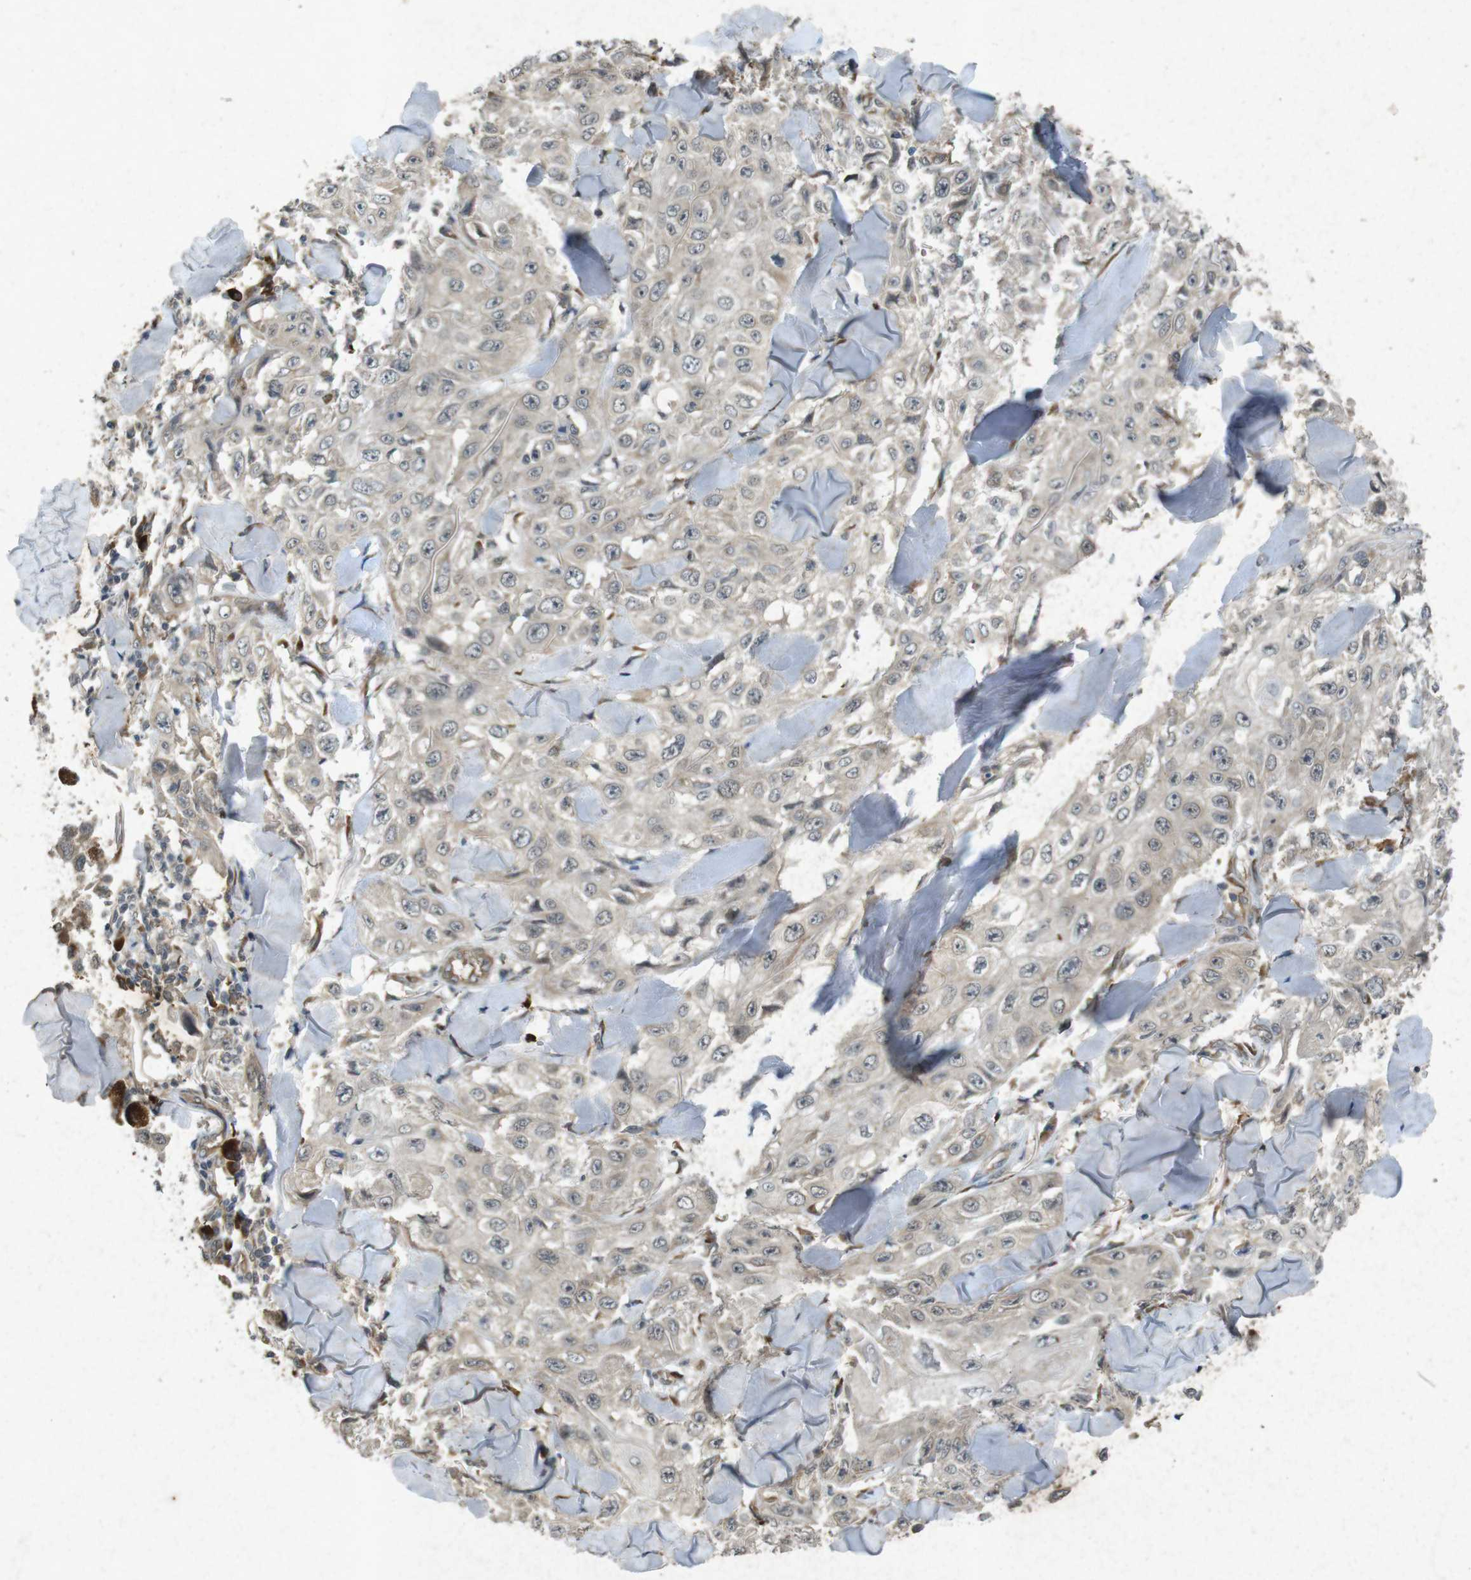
{"staining": {"intensity": "negative", "quantity": "none", "location": "none"}, "tissue": "skin cancer", "cell_type": "Tumor cells", "image_type": "cancer", "snomed": [{"axis": "morphology", "description": "Squamous cell carcinoma, NOS"}, {"axis": "topography", "description": "Skin"}], "caption": "Human skin cancer (squamous cell carcinoma) stained for a protein using immunohistochemistry shows no staining in tumor cells.", "gene": "FLCN", "patient": {"sex": "male", "age": 86}}